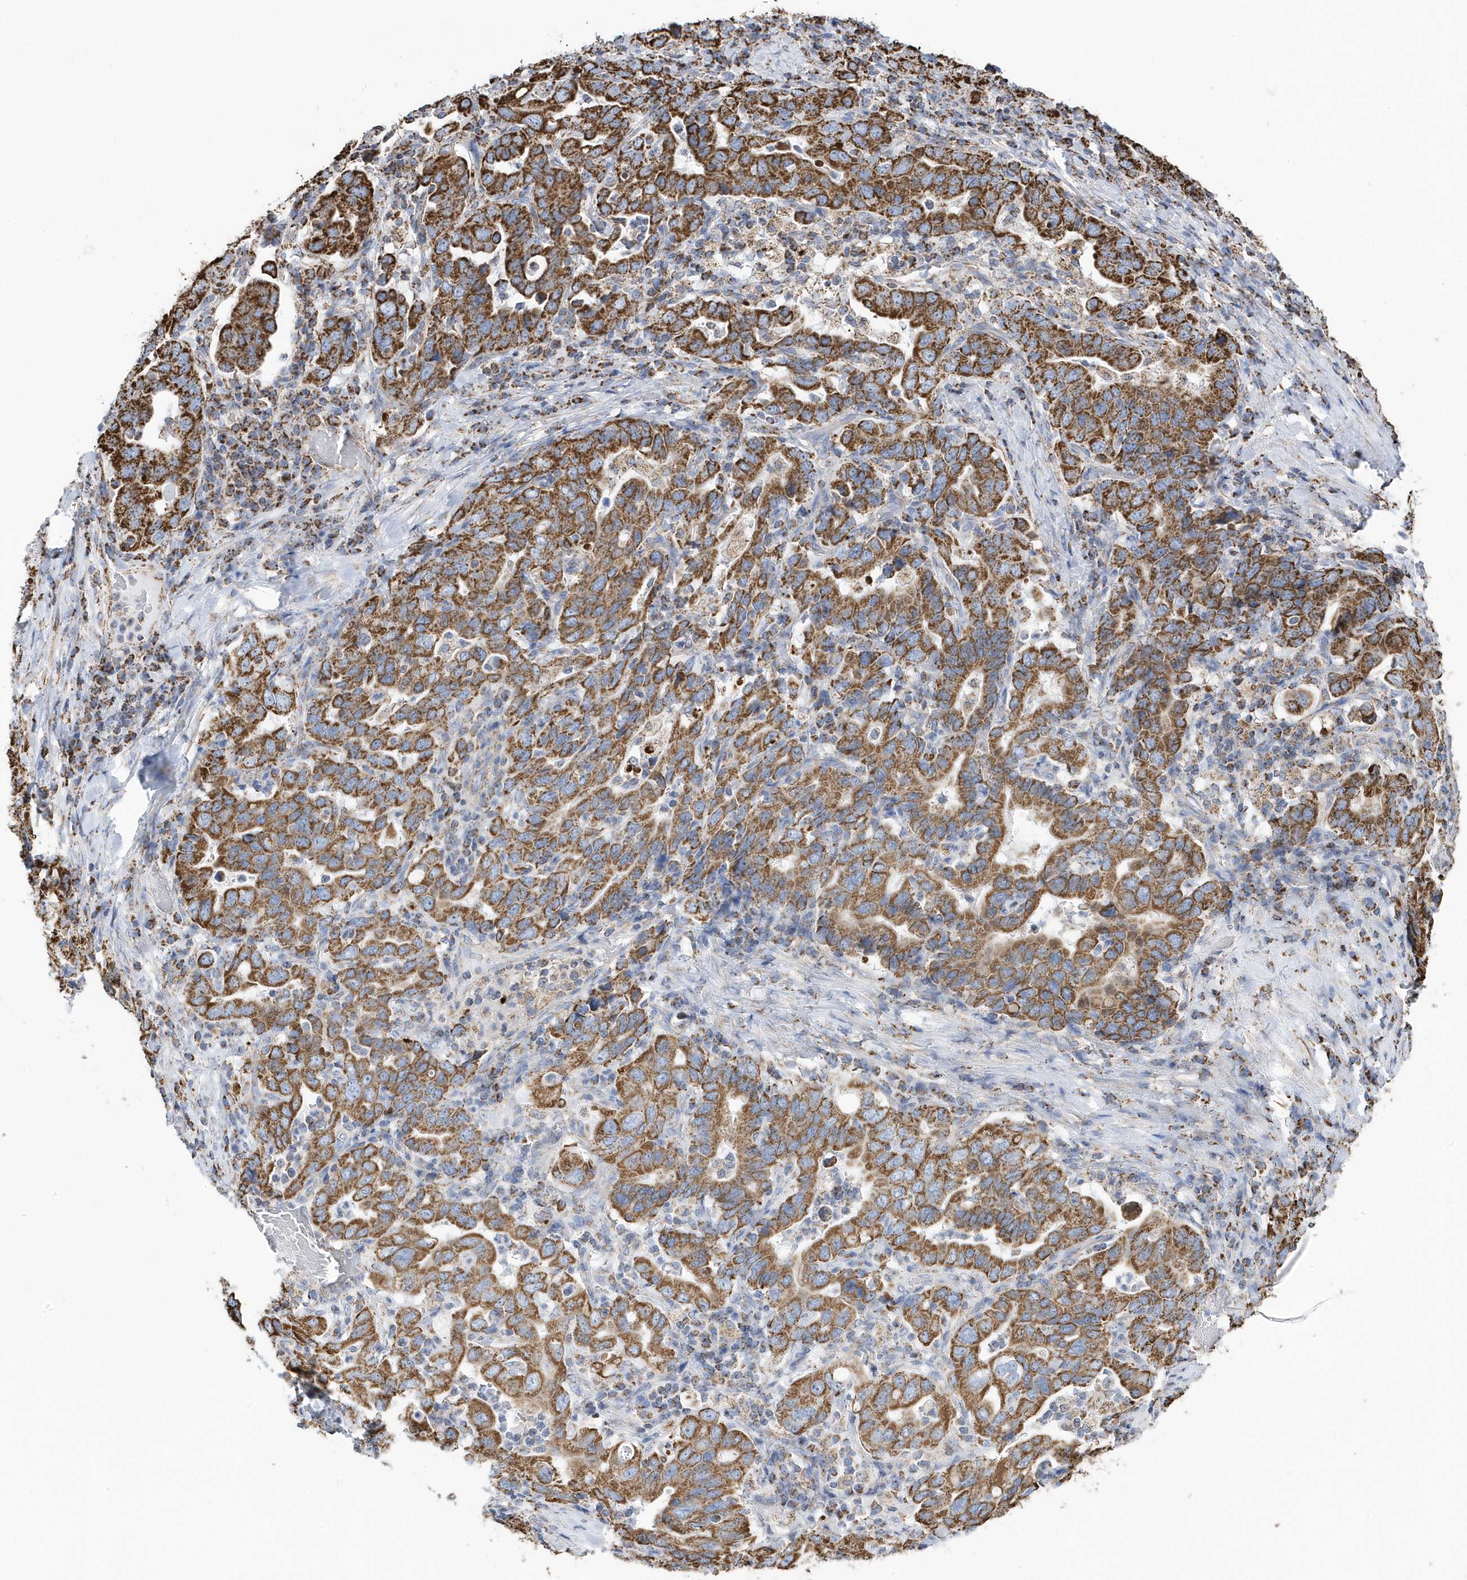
{"staining": {"intensity": "moderate", "quantity": ">75%", "location": "cytoplasmic/membranous"}, "tissue": "stomach cancer", "cell_type": "Tumor cells", "image_type": "cancer", "snomed": [{"axis": "morphology", "description": "Adenocarcinoma, NOS"}, {"axis": "topography", "description": "Stomach, upper"}], "caption": "Stomach adenocarcinoma stained with a brown dye shows moderate cytoplasmic/membranous positive staining in approximately >75% of tumor cells.", "gene": "GTPBP8", "patient": {"sex": "male", "age": 62}}